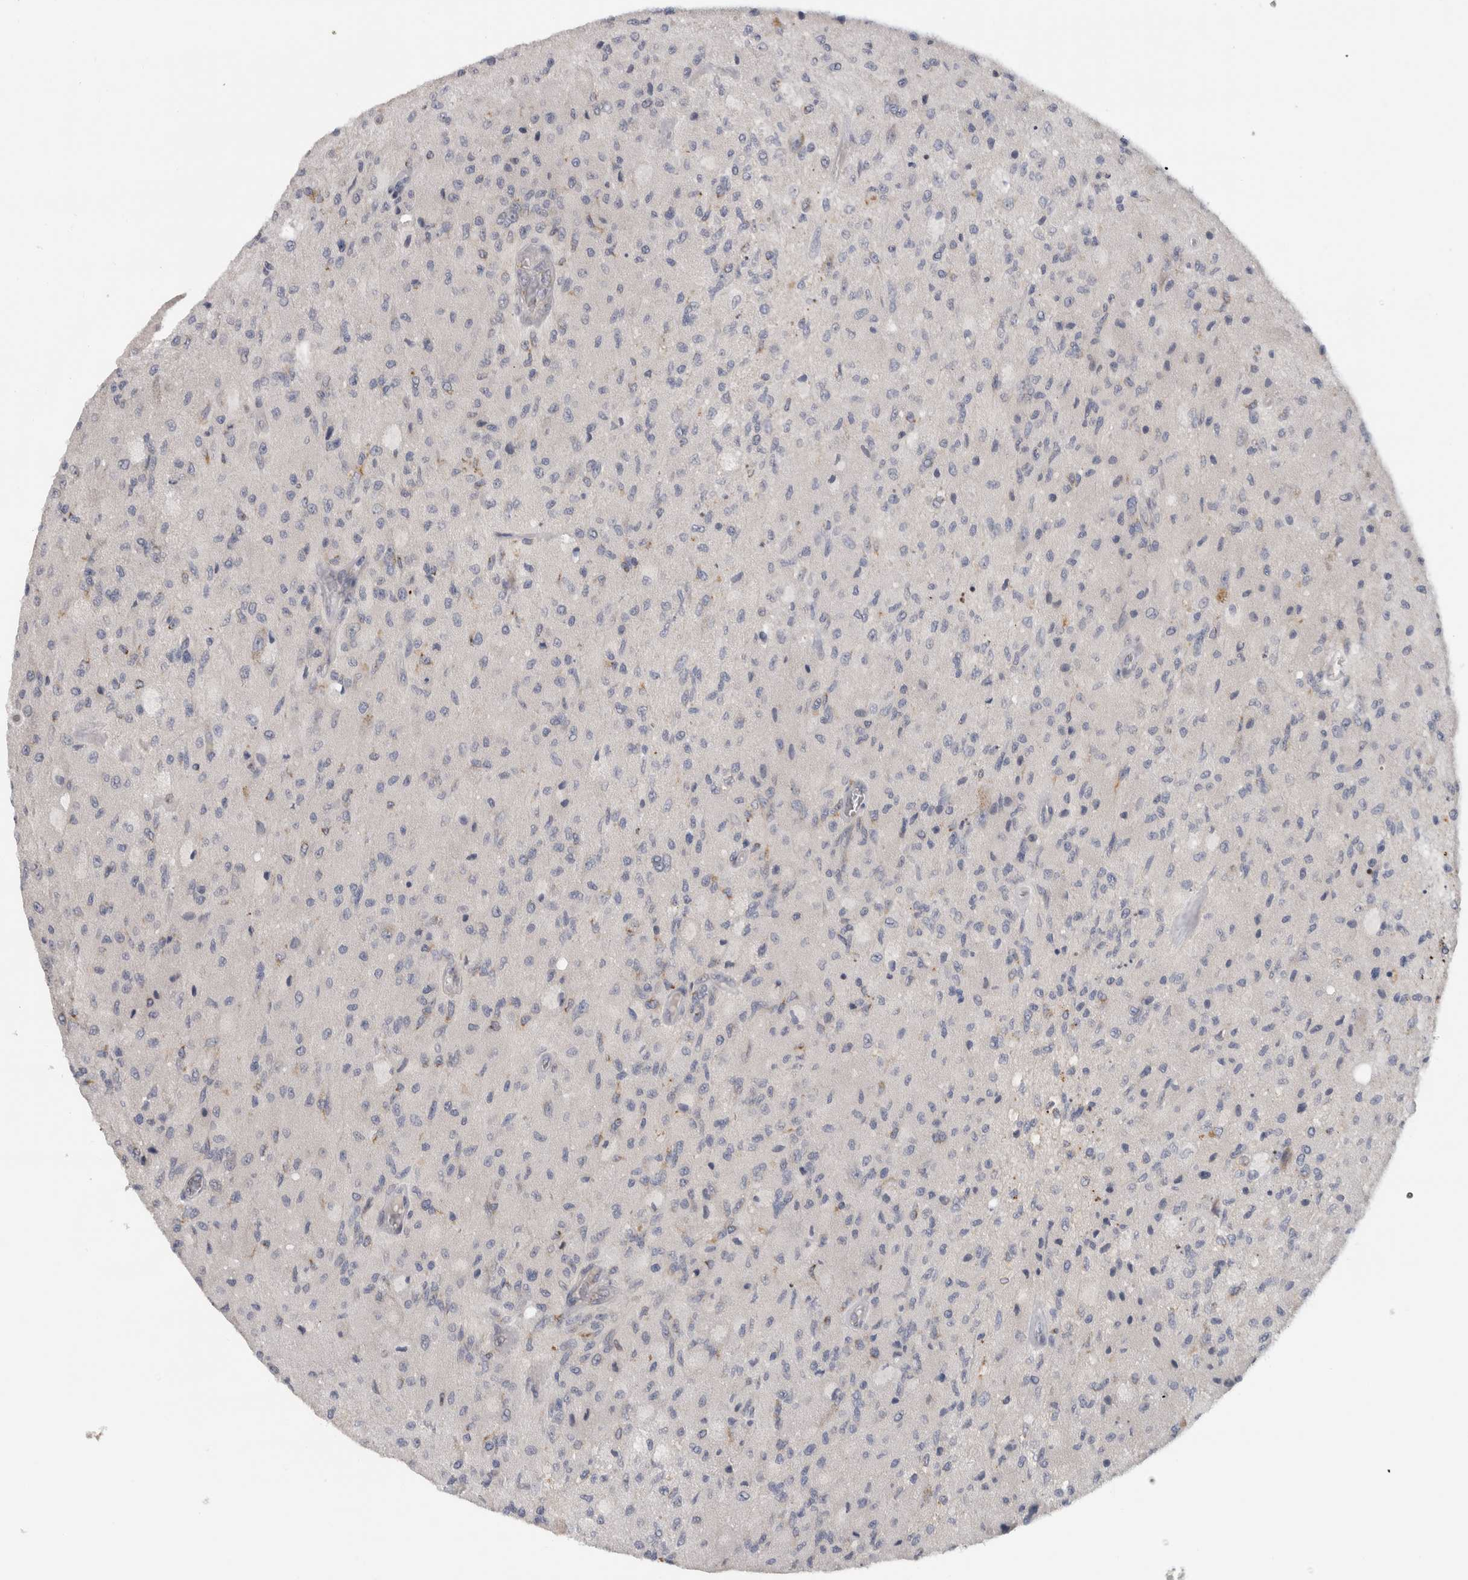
{"staining": {"intensity": "negative", "quantity": "none", "location": "none"}, "tissue": "glioma", "cell_type": "Tumor cells", "image_type": "cancer", "snomed": [{"axis": "morphology", "description": "Normal tissue, NOS"}, {"axis": "morphology", "description": "Glioma, malignant, High grade"}, {"axis": "topography", "description": "Cerebral cortex"}], "caption": "Malignant glioma (high-grade) stained for a protein using IHC displays no expression tumor cells.", "gene": "MGAT1", "patient": {"sex": "male", "age": 77}}